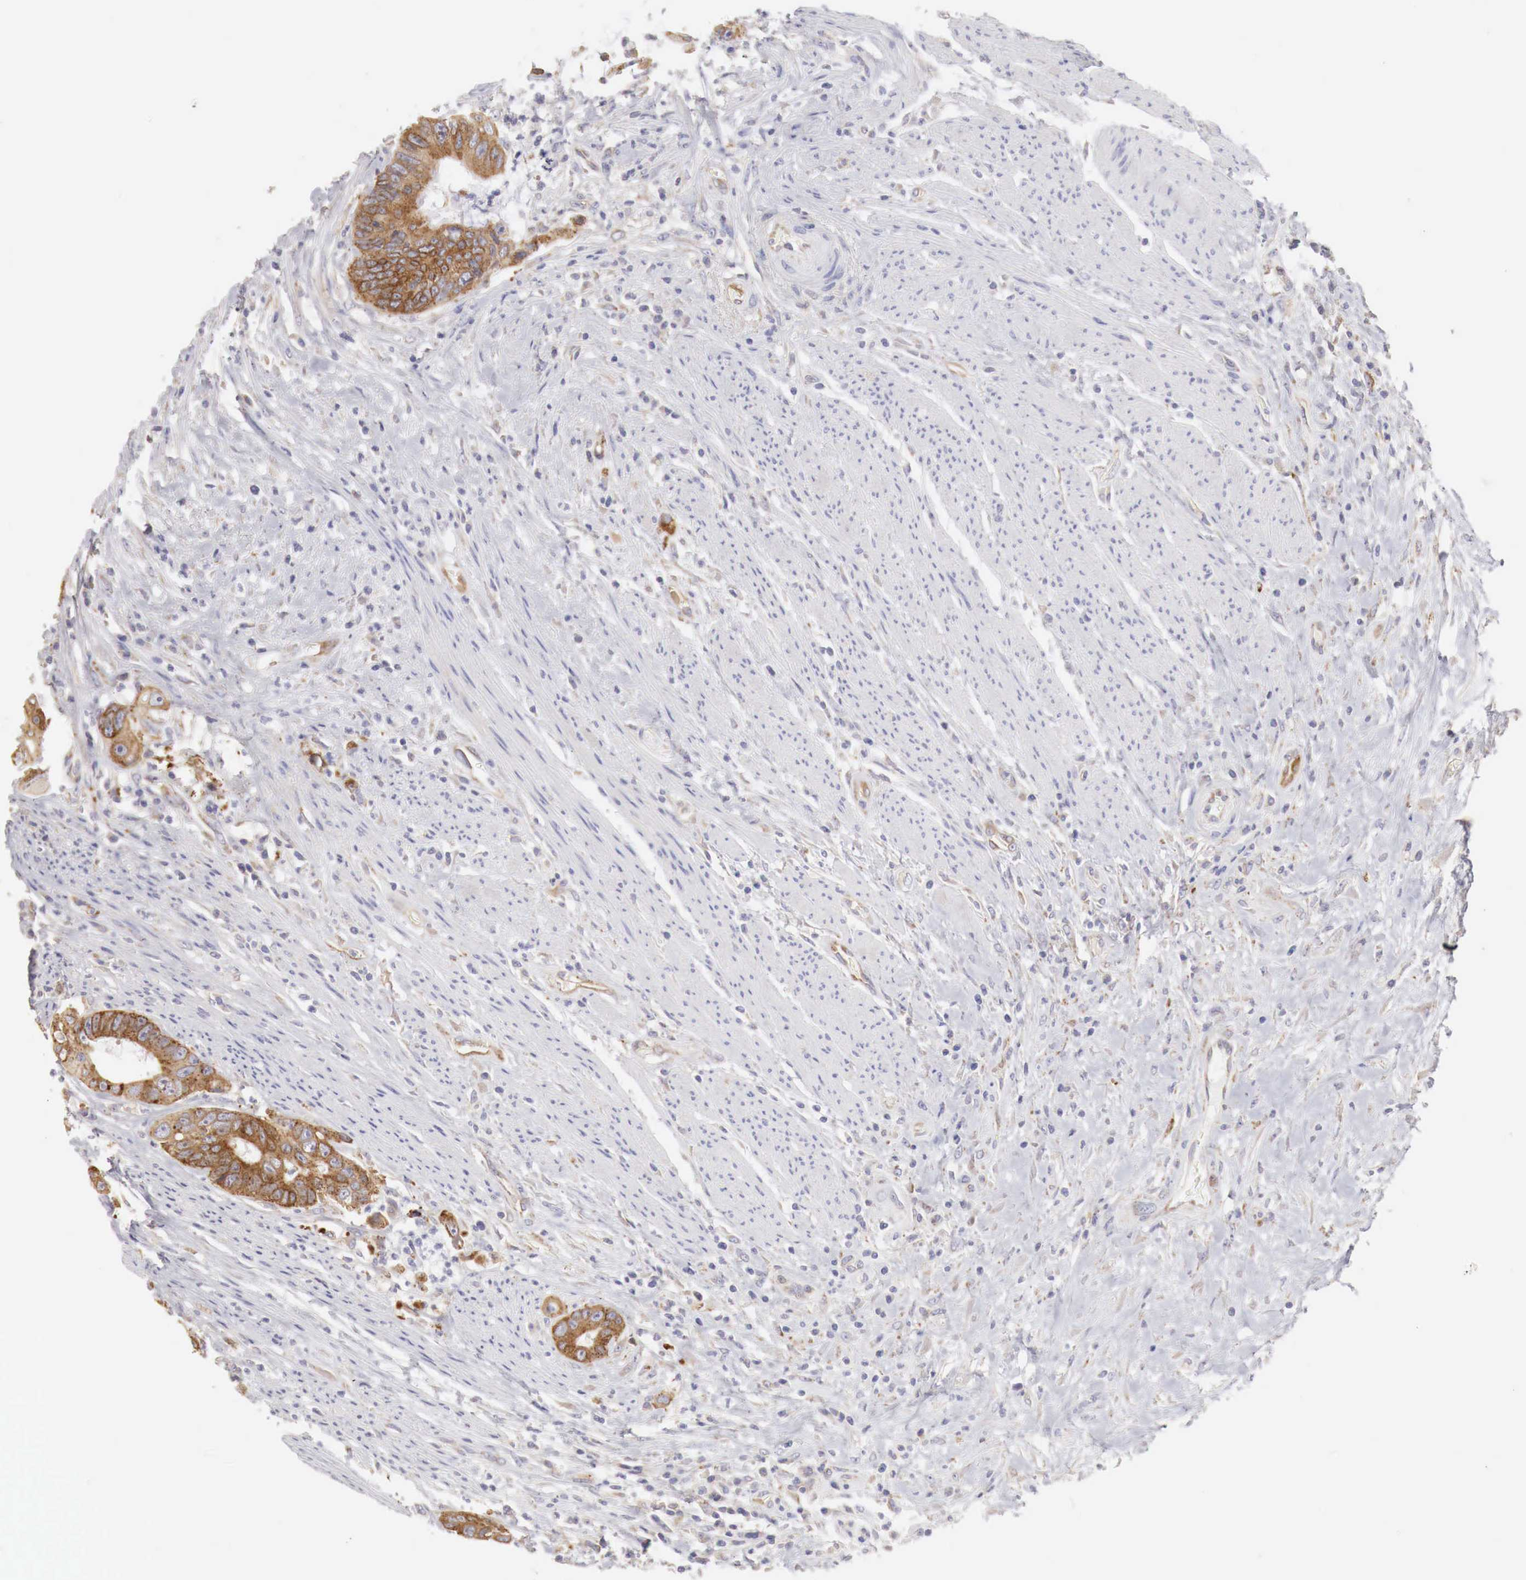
{"staining": {"intensity": "strong", "quantity": ">75%", "location": "cytoplasmic/membranous"}, "tissue": "colorectal cancer", "cell_type": "Tumor cells", "image_type": "cancer", "snomed": [{"axis": "morphology", "description": "Adenocarcinoma, NOS"}, {"axis": "topography", "description": "Rectum"}], "caption": "Protein staining reveals strong cytoplasmic/membranous staining in approximately >75% of tumor cells in colorectal cancer. (brown staining indicates protein expression, while blue staining denotes nuclei).", "gene": "NSDHL", "patient": {"sex": "female", "age": 65}}